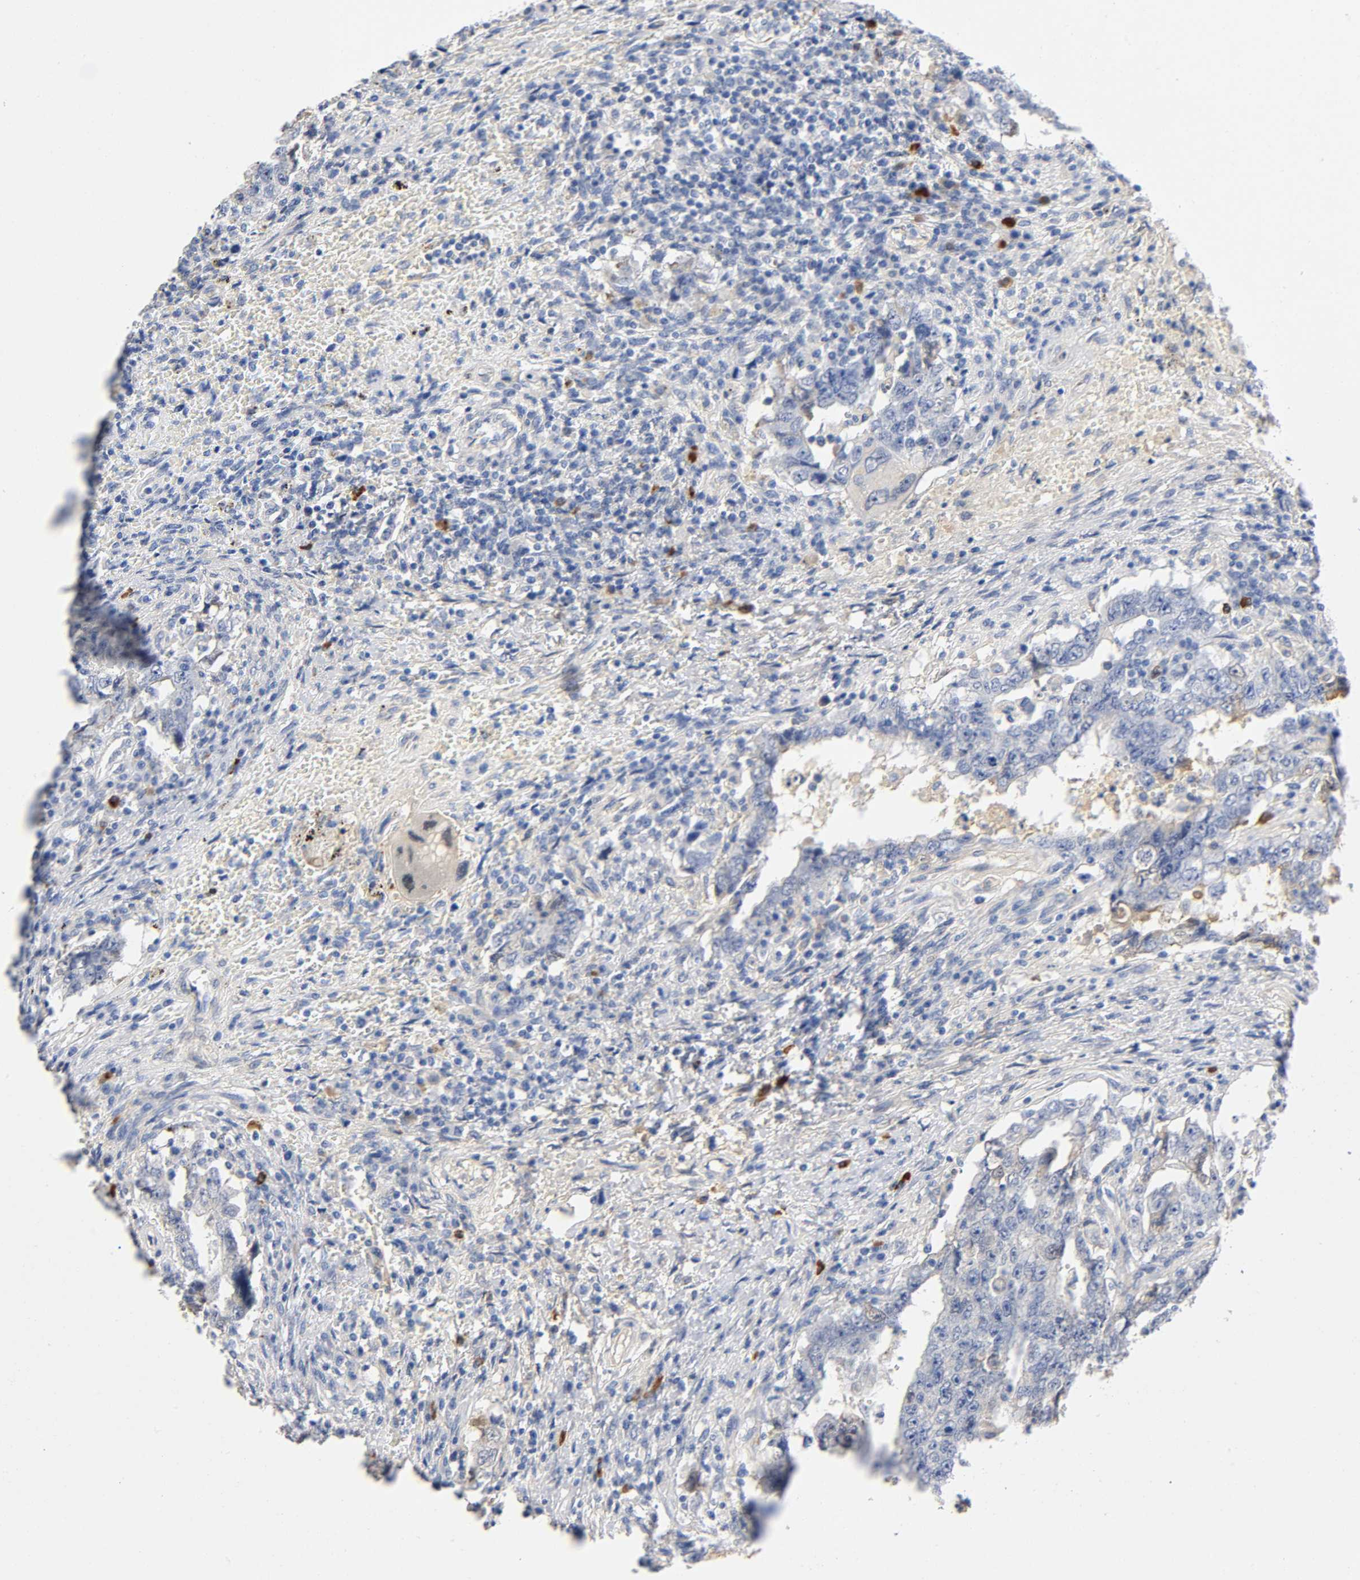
{"staining": {"intensity": "weak", "quantity": "<25%", "location": "cytoplasmic/membranous"}, "tissue": "testis cancer", "cell_type": "Tumor cells", "image_type": "cancer", "snomed": [{"axis": "morphology", "description": "Carcinoma, Embryonal, NOS"}, {"axis": "topography", "description": "Testis"}], "caption": "The image reveals no staining of tumor cells in testis cancer. (DAB IHC visualized using brightfield microscopy, high magnification).", "gene": "TNC", "patient": {"sex": "male", "age": 26}}